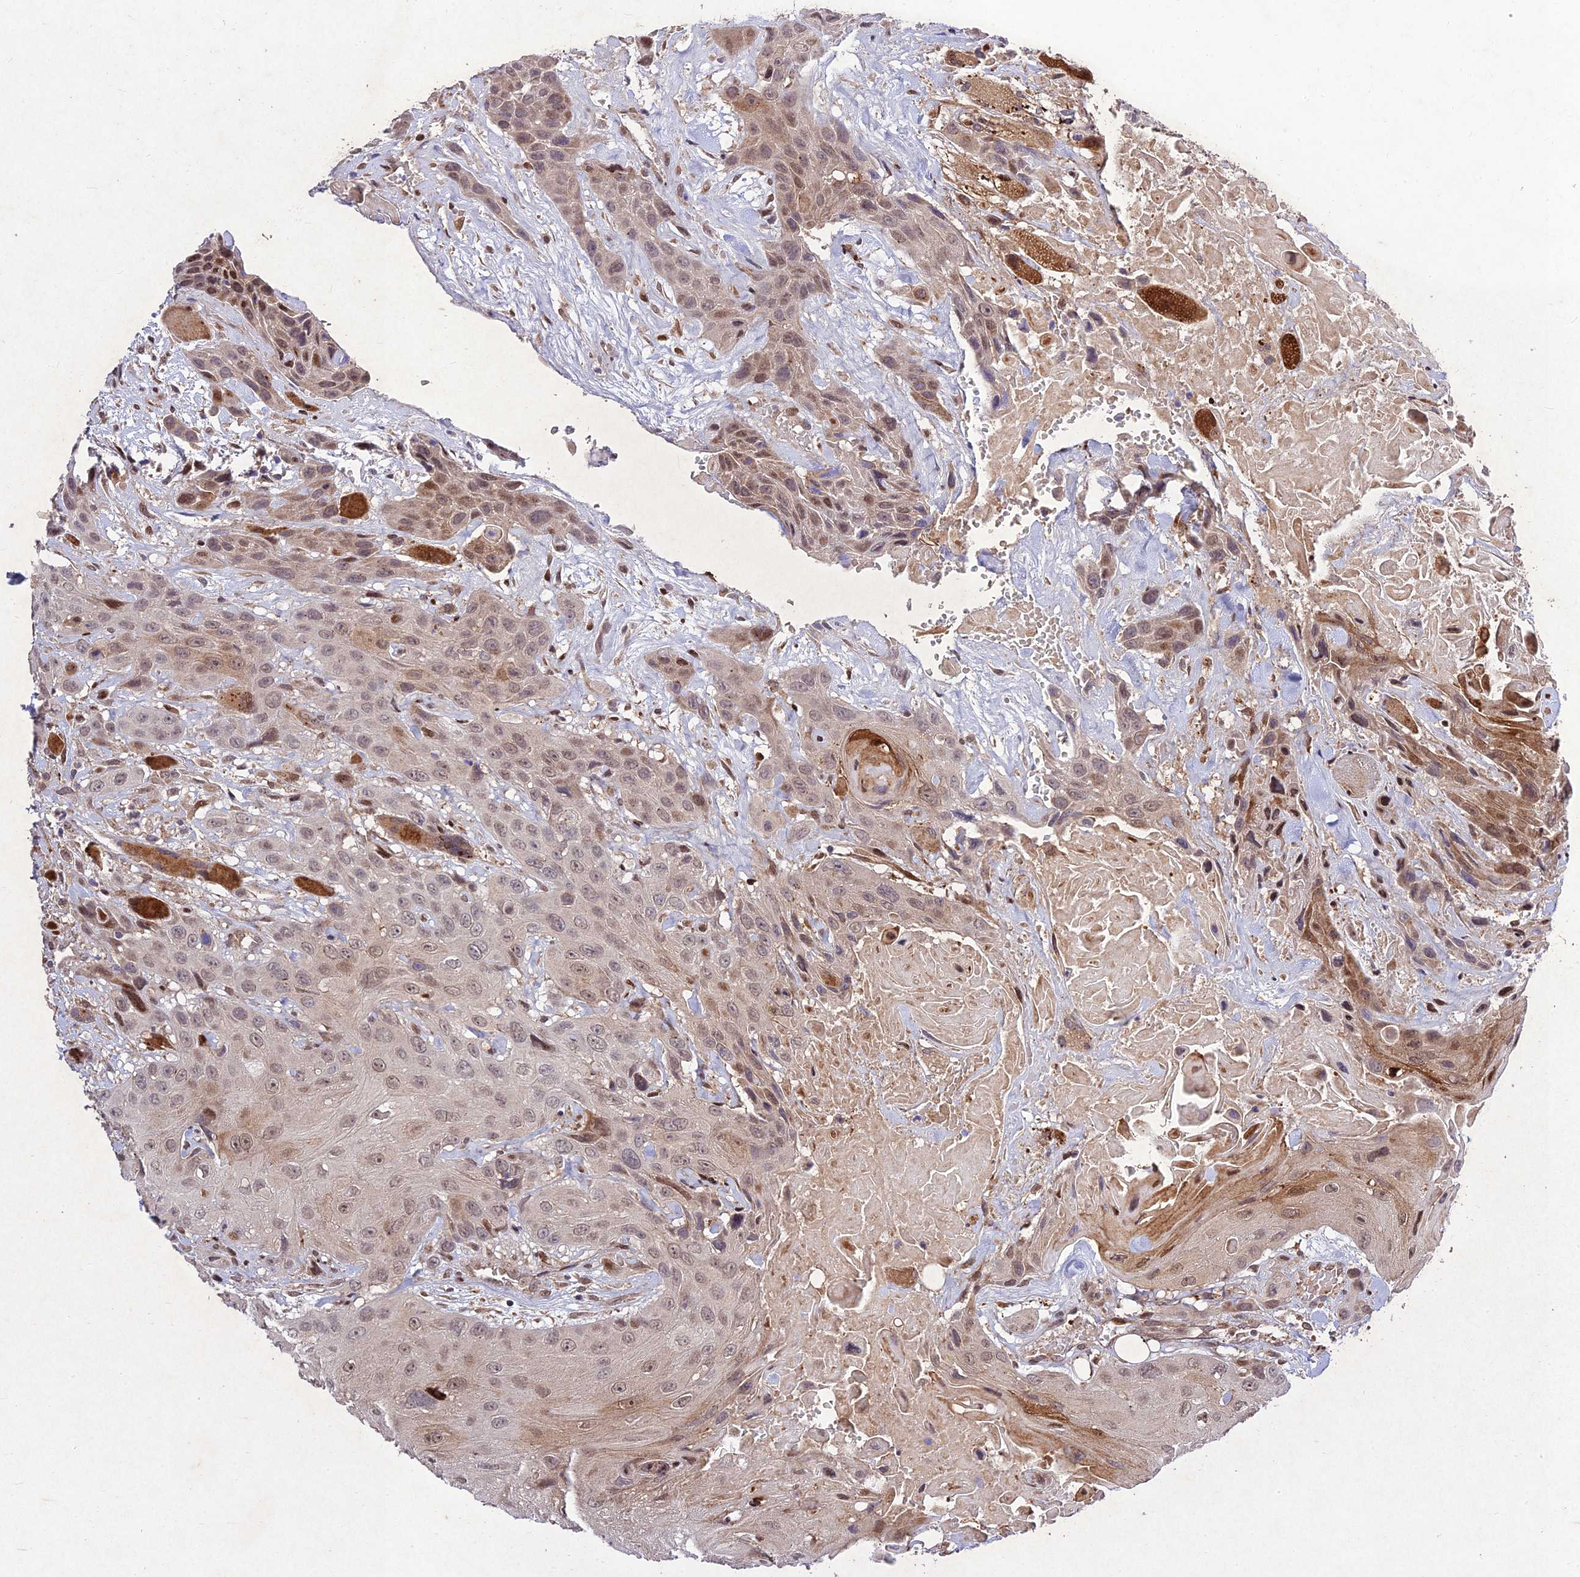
{"staining": {"intensity": "moderate", "quantity": "<25%", "location": "cytoplasmic/membranous,nuclear"}, "tissue": "head and neck cancer", "cell_type": "Tumor cells", "image_type": "cancer", "snomed": [{"axis": "morphology", "description": "Squamous cell carcinoma, NOS"}, {"axis": "topography", "description": "Head-Neck"}], "caption": "Immunohistochemical staining of head and neck cancer (squamous cell carcinoma) shows moderate cytoplasmic/membranous and nuclear protein staining in about <25% of tumor cells.", "gene": "MKKS", "patient": {"sex": "male", "age": 81}}